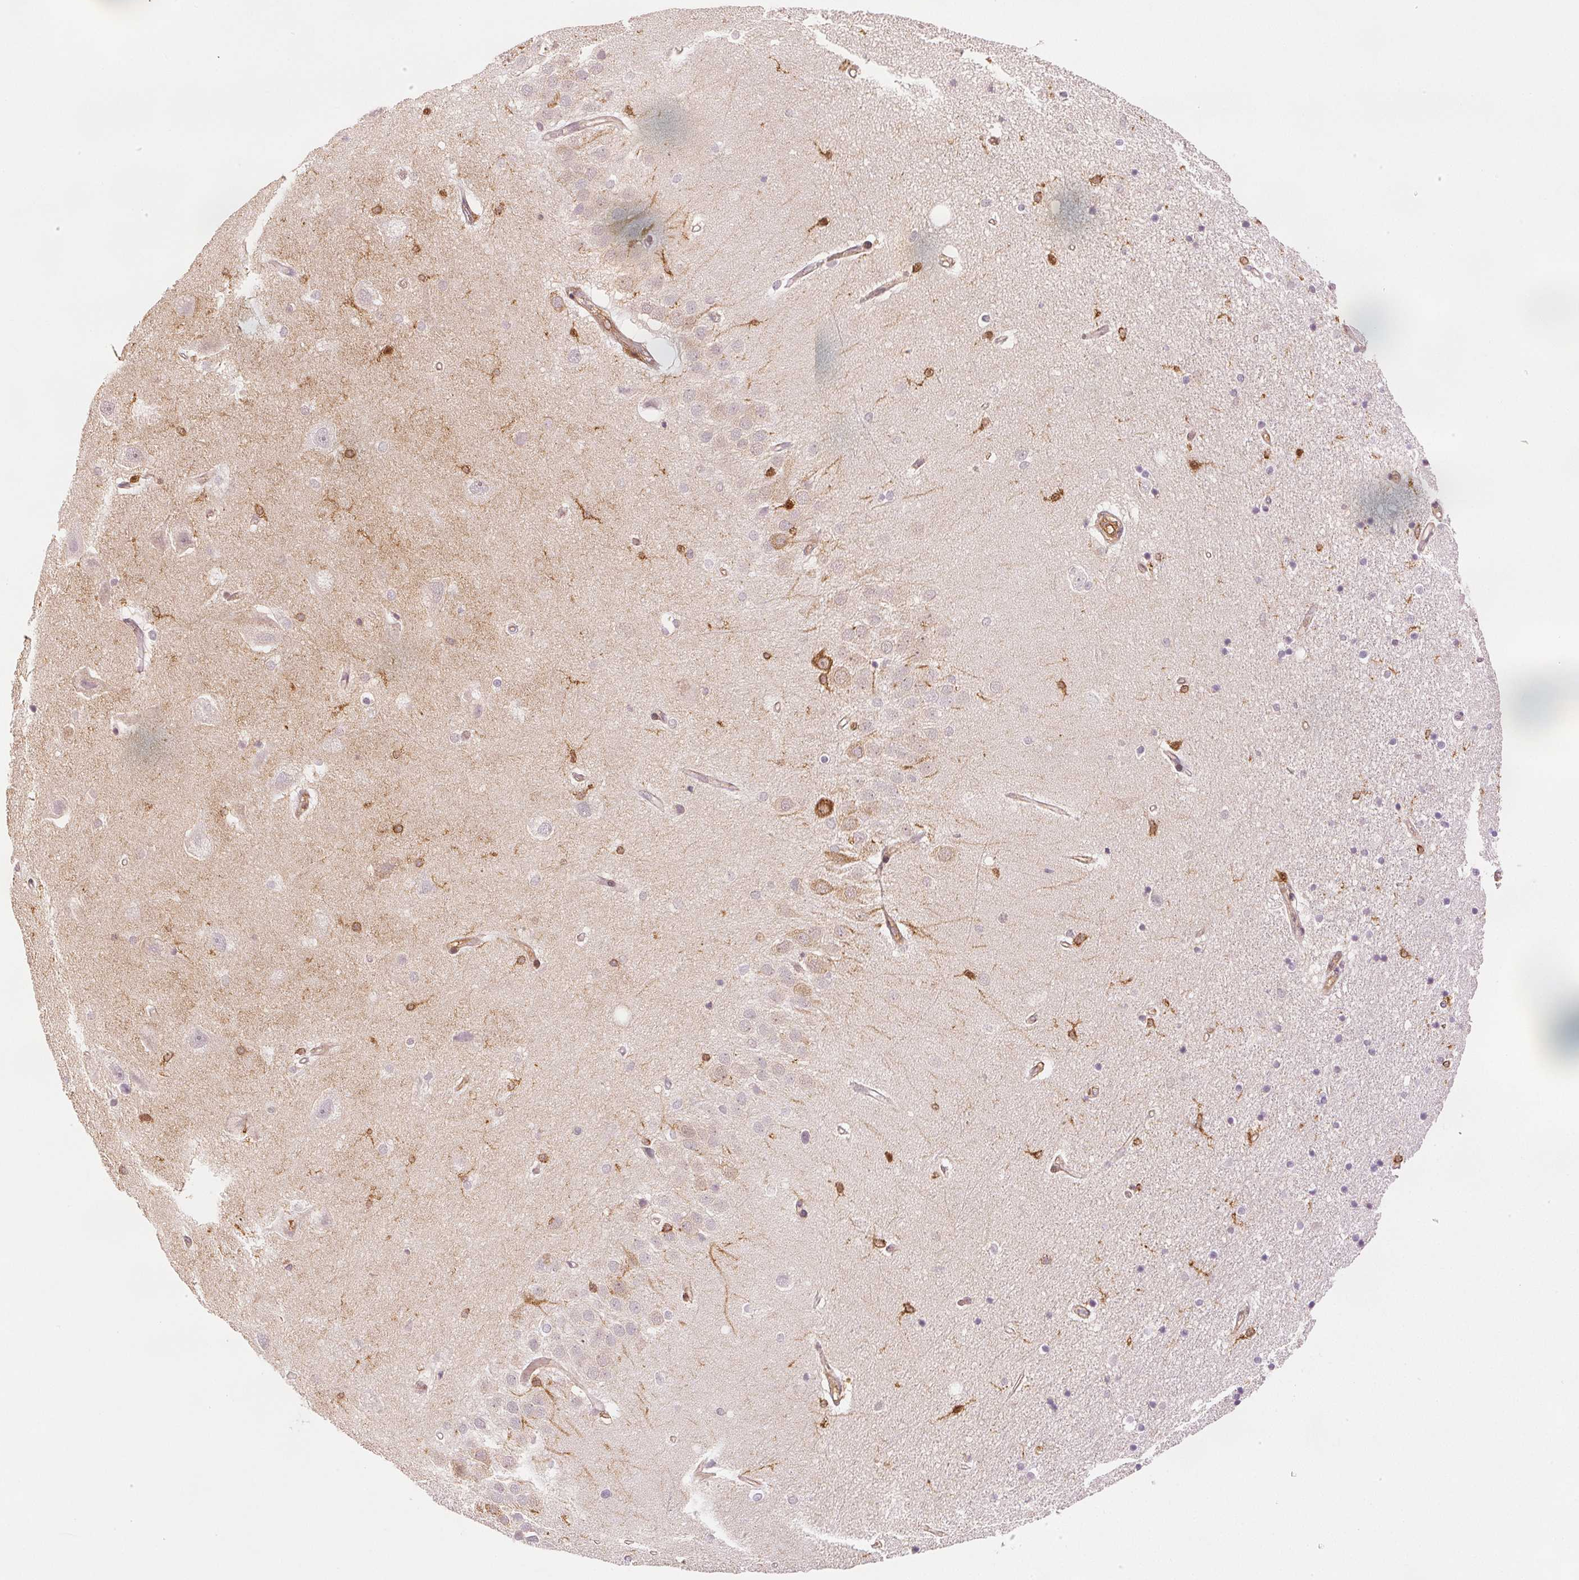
{"staining": {"intensity": "moderate", "quantity": "<25%", "location": "cytoplasmic/membranous"}, "tissue": "hippocampus", "cell_type": "Glial cells", "image_type": "normal", "snomed": [{"axis": "morphology", "description": "Normal tissue, NOS"}, {"axis": "topography", "description": "Hippocampus"}], "caption": "A high-resolution photomicrograph shows IHC staining of unremarkable hippocampus, which reveals moderate cytoplasmic/membranous expression in approximately <25% of glial cells. Nuclei are stained in blue.", "gene": "DIAPH2", "patient": {"sex": "male", "age": 63}}